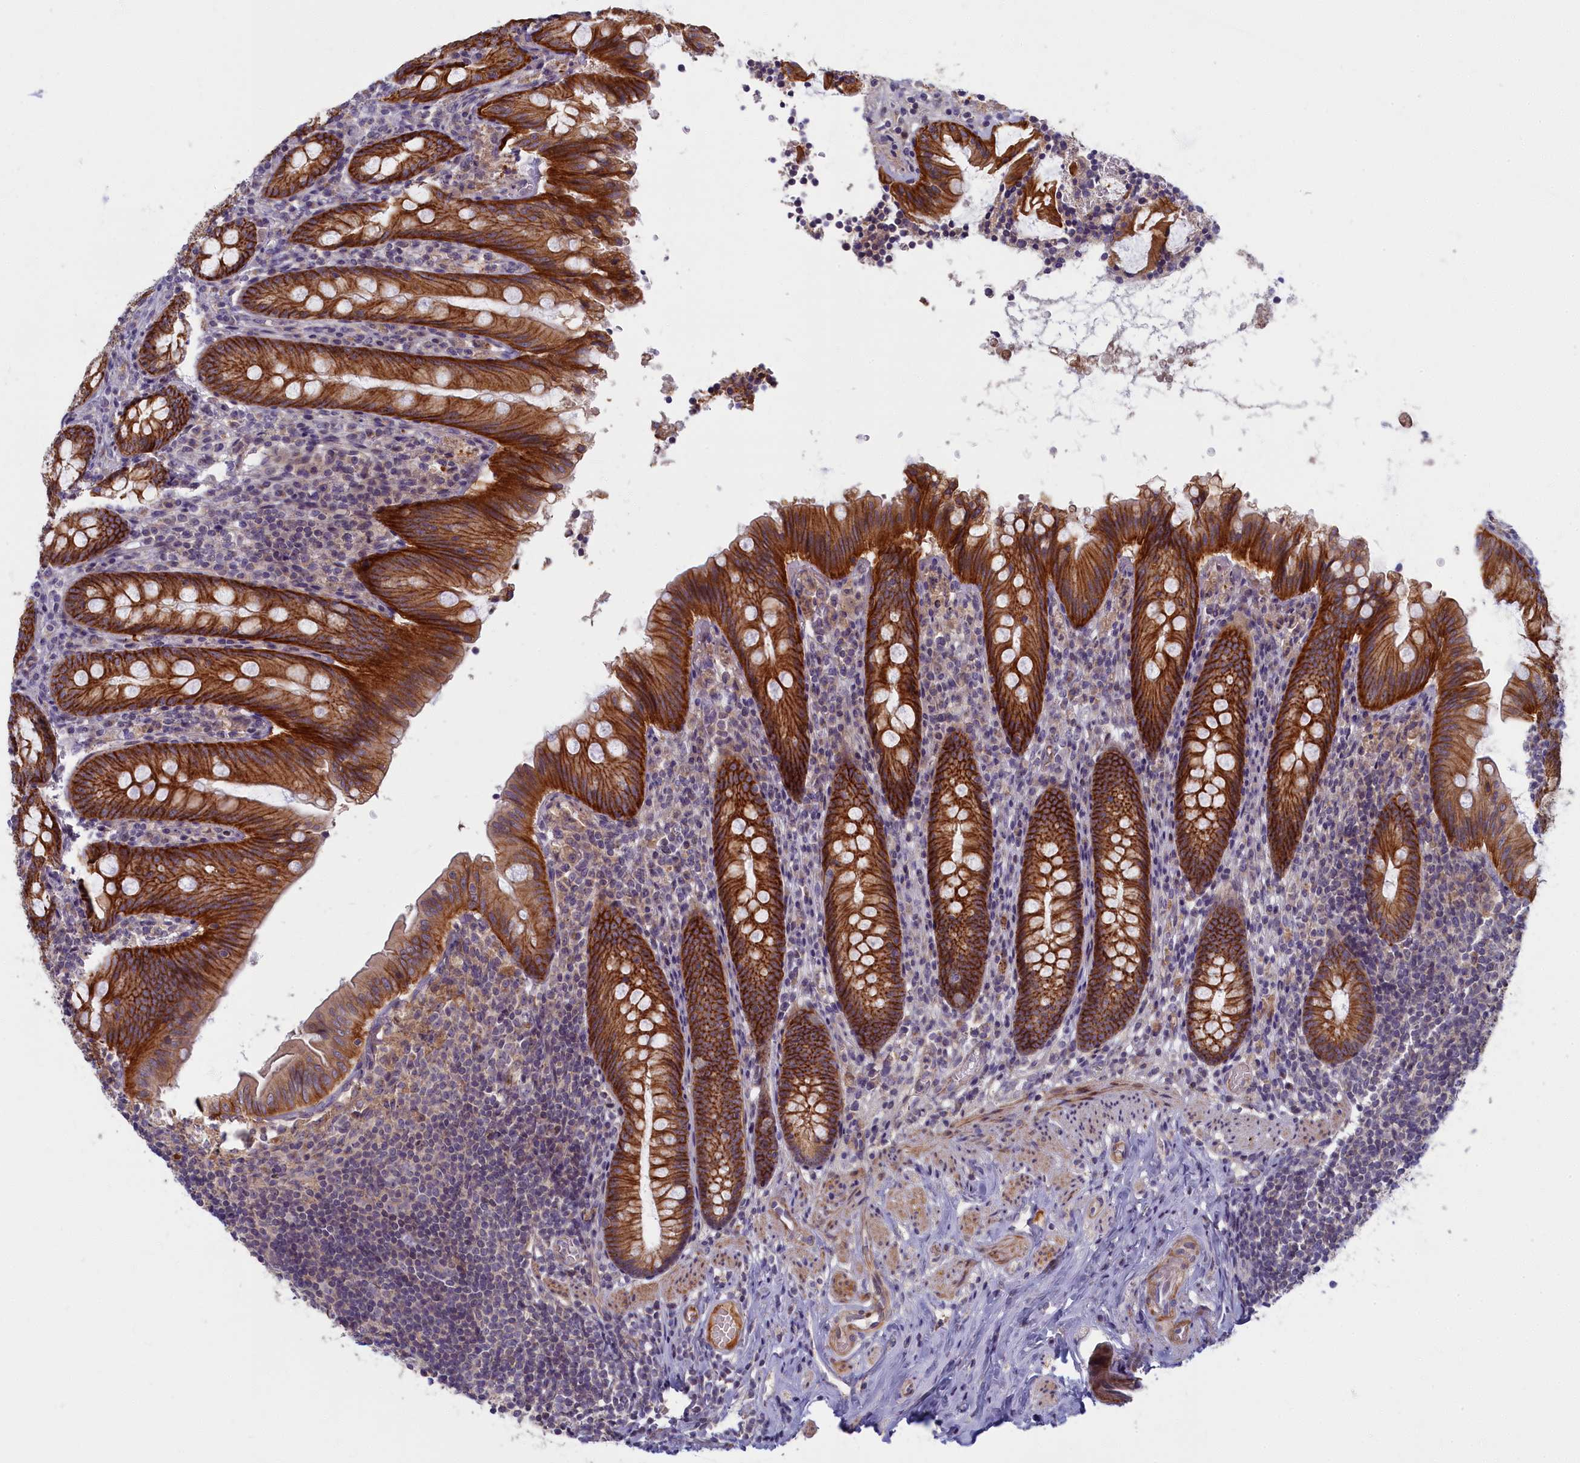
{"staining": {"intensity": "strong", "quantity": ">75%", "location": "cytoplasmic/membranous"}, "tissue": "appendix", "cell_type": "Glandular cells", "image_type": "normal", "snomed": [{"axis": "morphology", "description": "Normal tissue, NOS"}, {"axis": "topography", "description": "Appendix"}], "caption": "The micrograph shows a brown stain indicating the presence of a protein in the cytoplasmic/membranous of glandular cells in appendix. Immunohistochemistry (ihc) stains the protein in brown and the nuclei are stained blue.", "gene": "TRPM4", "patient": {"sex": "male", "age": 55}}